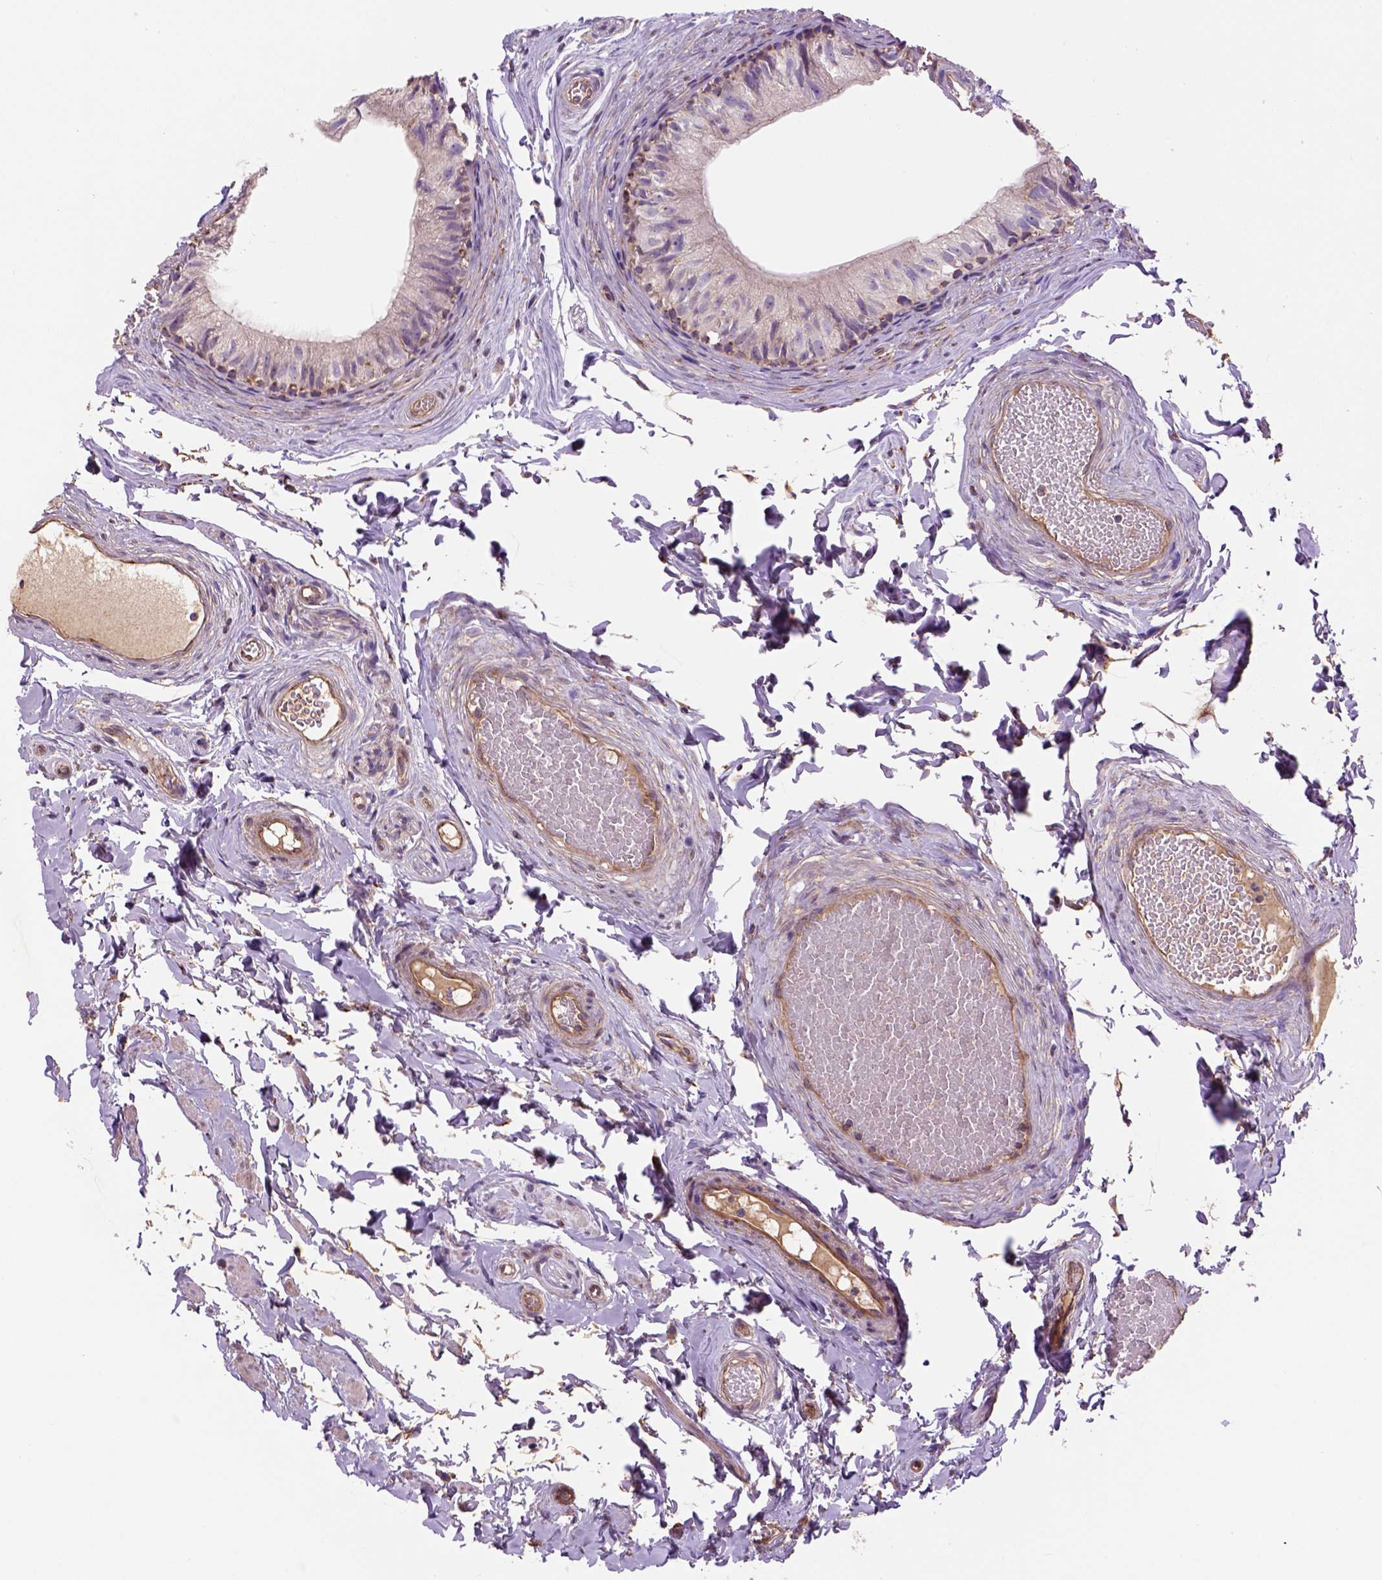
{"staining": {"intensity": "moderate", "quantity": "<25%", "location": "cytoplasmic/membranous"}, "tissue": "epididymis", "cell_type": "Glandular cells", "image_type": "normal", "snomed": [{"axis": "morphology", "description": "Normal tissue, NOS"}, {"axis": "topography", "description": "Epididymis"}], "caption": "High-power microscopy captured an immunohistochemistry photomicrograph of benign epididymis, revealing moderate cytoplasmic/membranous expression in approximately <25% of glandular cells. The protein of interest is shown in brown color, while the nuclei are stained blue.", "gene": "WARS2", "patient": {"sex": "male", "age": 45}}